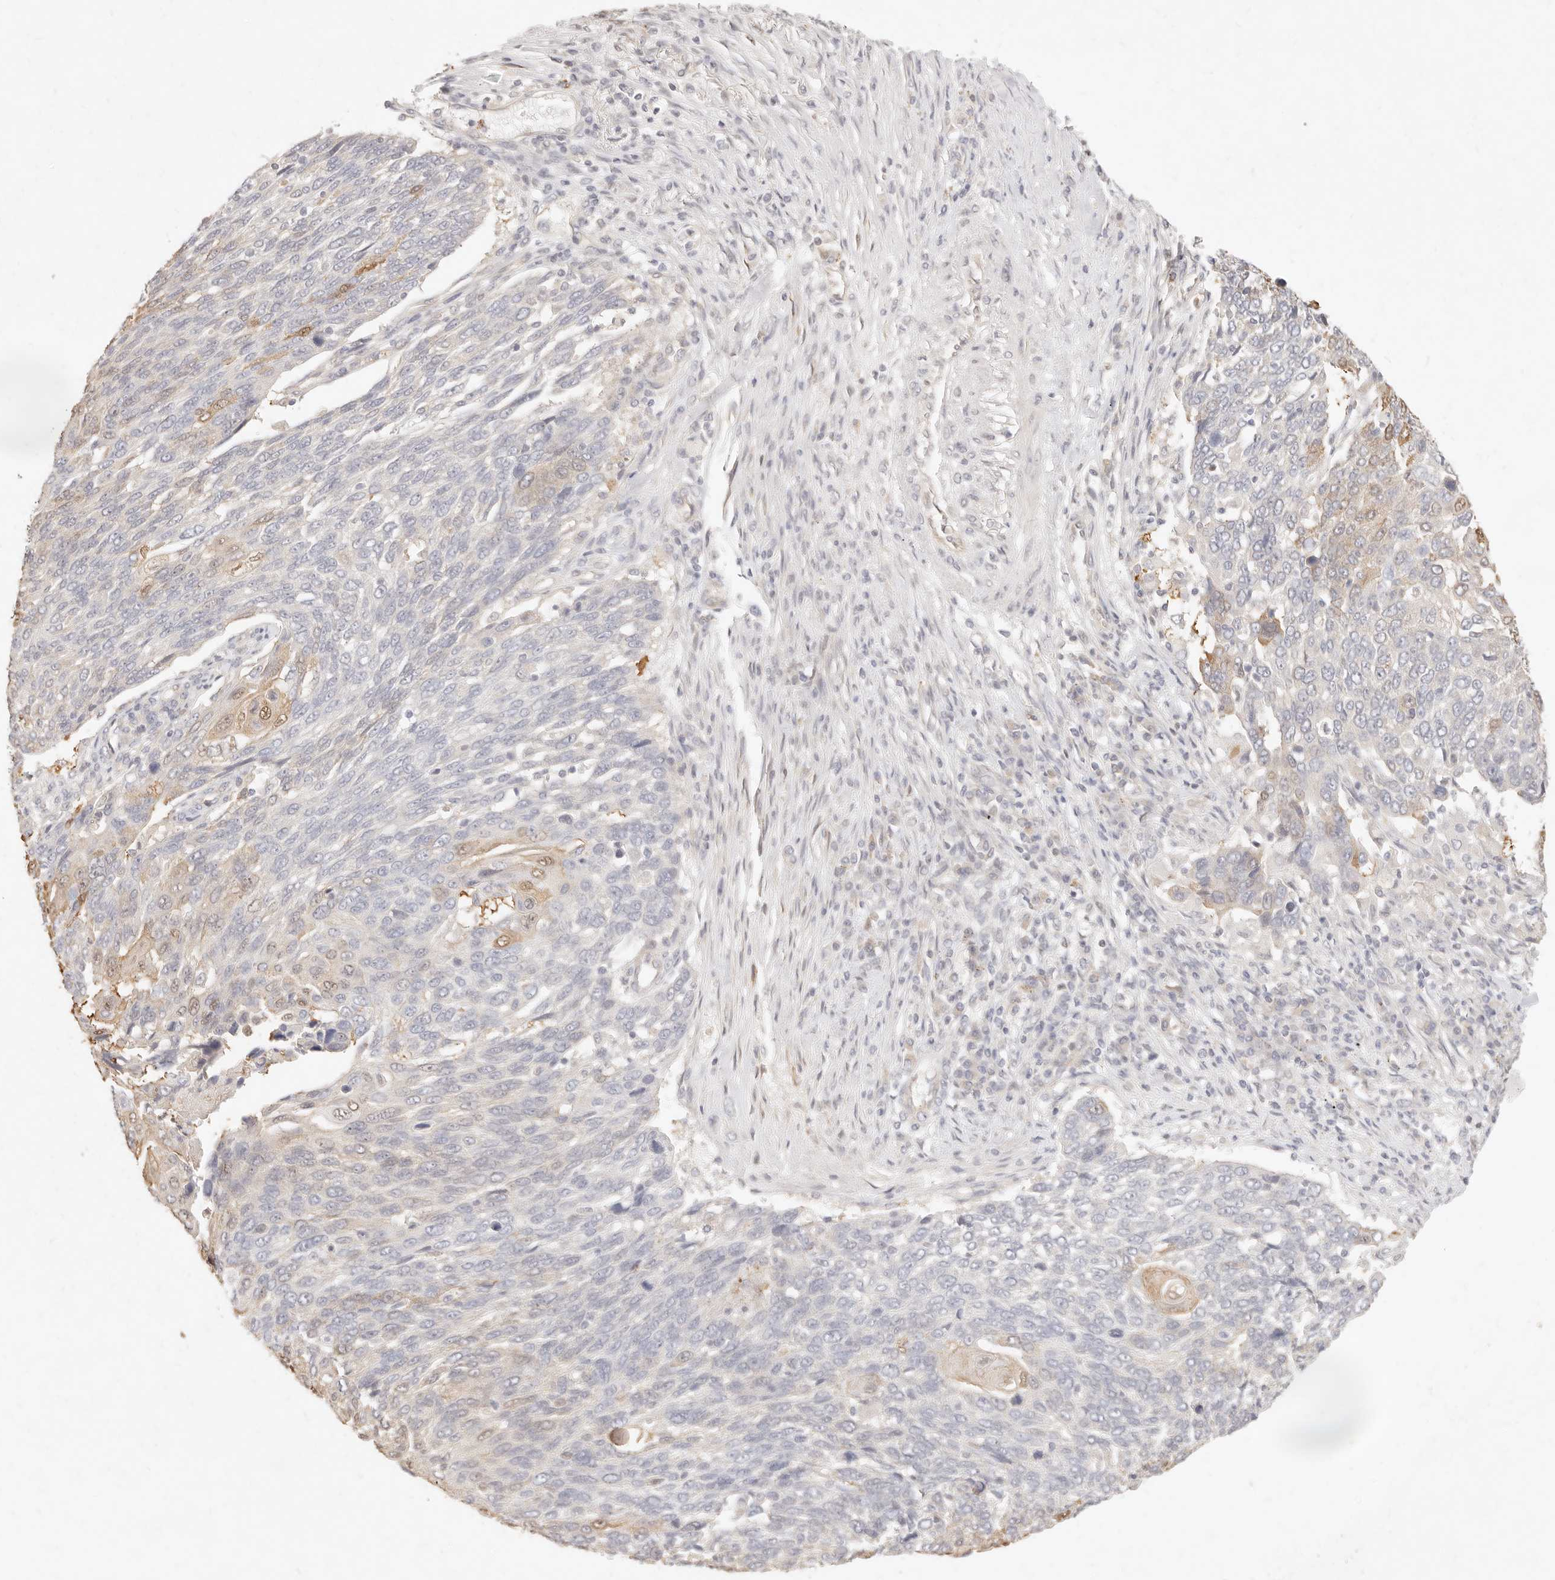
{"staining": {"intensity": "weak", "quantity": "<25%", "location": "cytoplasmic/membranous,nuclear"}, "tissue": "lung cancer", "cell_type": "Tumor cells", "image_type": "cancer", "snomed": [{"axis": "morphology", "description": "Squamous cell carcinoma, NOS"}, {"axis": "topography", "description": "Lung"}], "caption": "A high-resolution image shows immunohistochemistry (IHC) staining of lung cancer, which reveals no significant expression in tumor cells.", "gene": "ASCL3", "patient": {"sex": "male", "age": 66}}